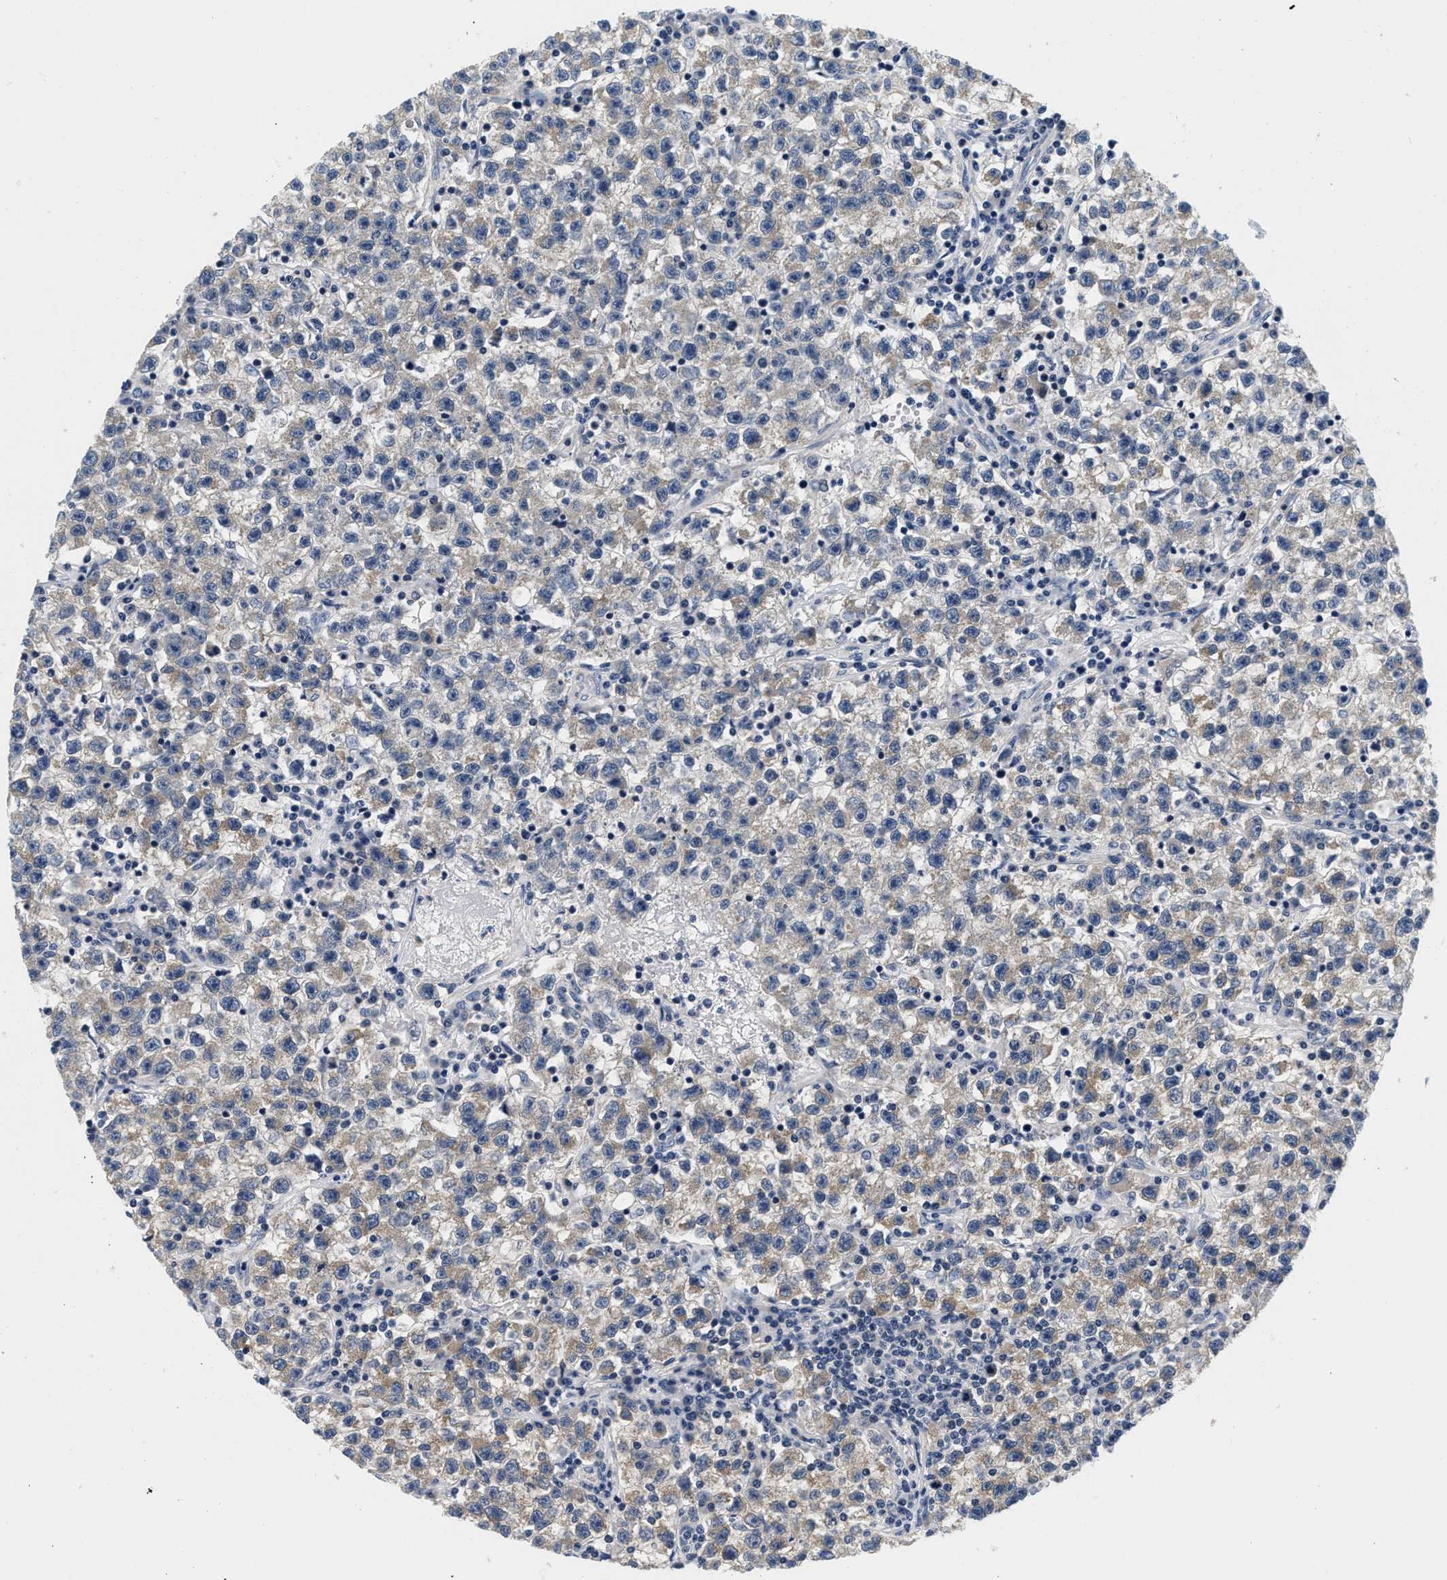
{"staining": {"intensity": "negative", "quantity": "none", "location": "none"}, "tissue": "testis cancer", "cell_type": "Tumor cells", "image_type": "cancer", "snomed": [{"axis": "morphology", "description": "Seminoma, NOS"}, {"axis": "topography", "description": "Testis"}], "caption": "The photomicrograph exhibits no staining of tumor cells in testis cancer.", "gene": "PDP1", "patient": {"sex": "male", "age": 22}}